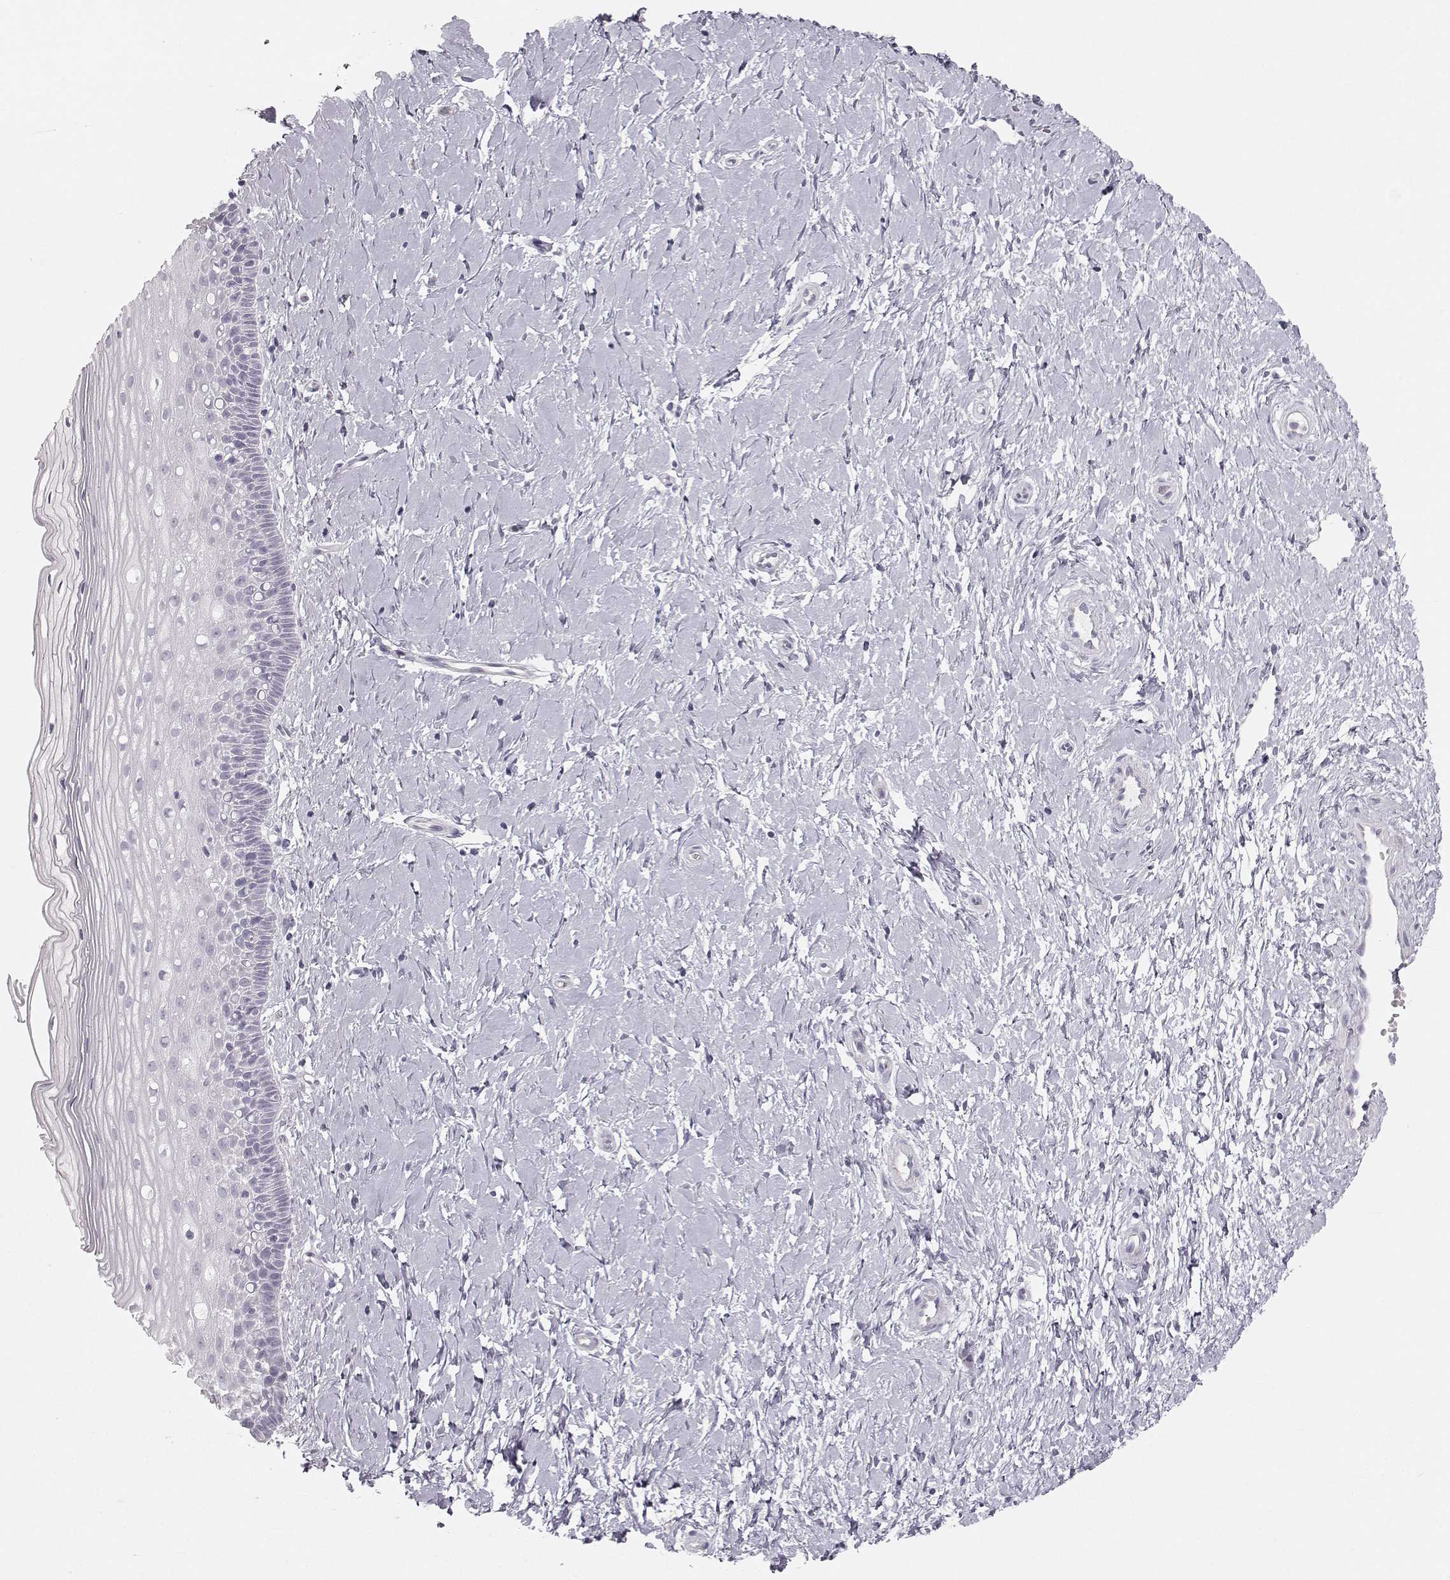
{"staining": {"intensity": "negative", "quantity": "none", "location": "none"}, "tissue": "cervix", "cell_type": "Glandular cells", "image_type": "normal", "snomed": [{"axis": "morphology", "description": "Normal tissue, NOS"}, {"axis": "topography", "description": "Cervix"}], "caption": "Immunohistochemistry (IHC) image of benign cervix: cervix stained with DAB (3,3'-diaminobenzidine) demonstrates no significant protein positivity in glandular cells.", "gene": "OIP5", "patient": {"sex": "female", "age": 37}}